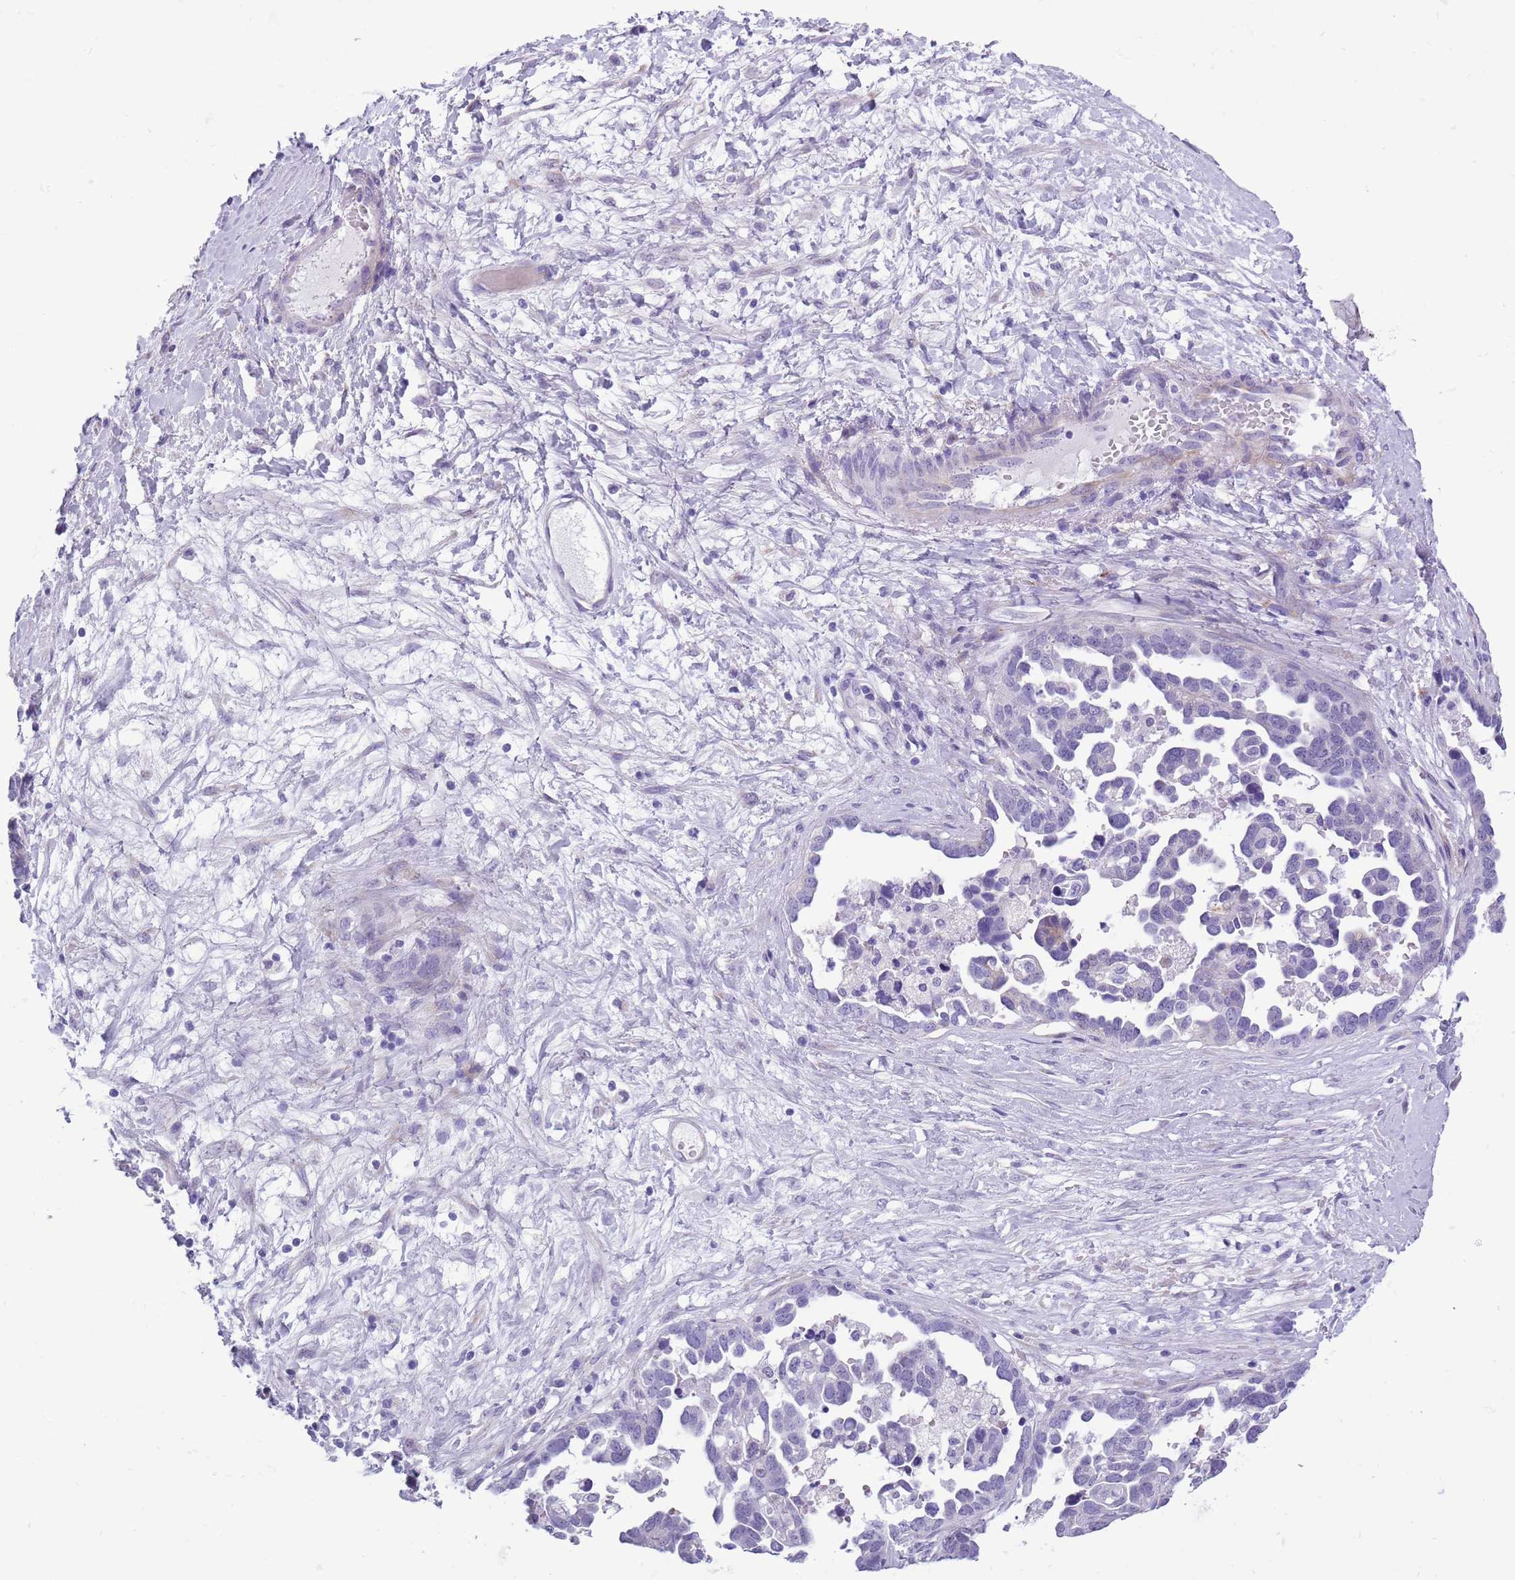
{"staining": {"intensity": "negative", "quantity": "none", "location": "none"}, "tissue": "ovarian cancer", "cell_type": "Tumor cells", "image_type": "cancer", "snomed": [{"axis": "morphology", "description": "Cystadenocarcinoma, serous, NOS"}, {"axis": "topography", "description": "Ovary"}], "caption": "An immunohistochemistry (IHC) photomicrograph of serous cystadenocarcinoma (ovarian) is shown. There is no staining in tumor cells of serous cystadenocarcinoma (ovarian).", "gene": "MRPL32", "patient": {"sex": "female", "age": 54}}